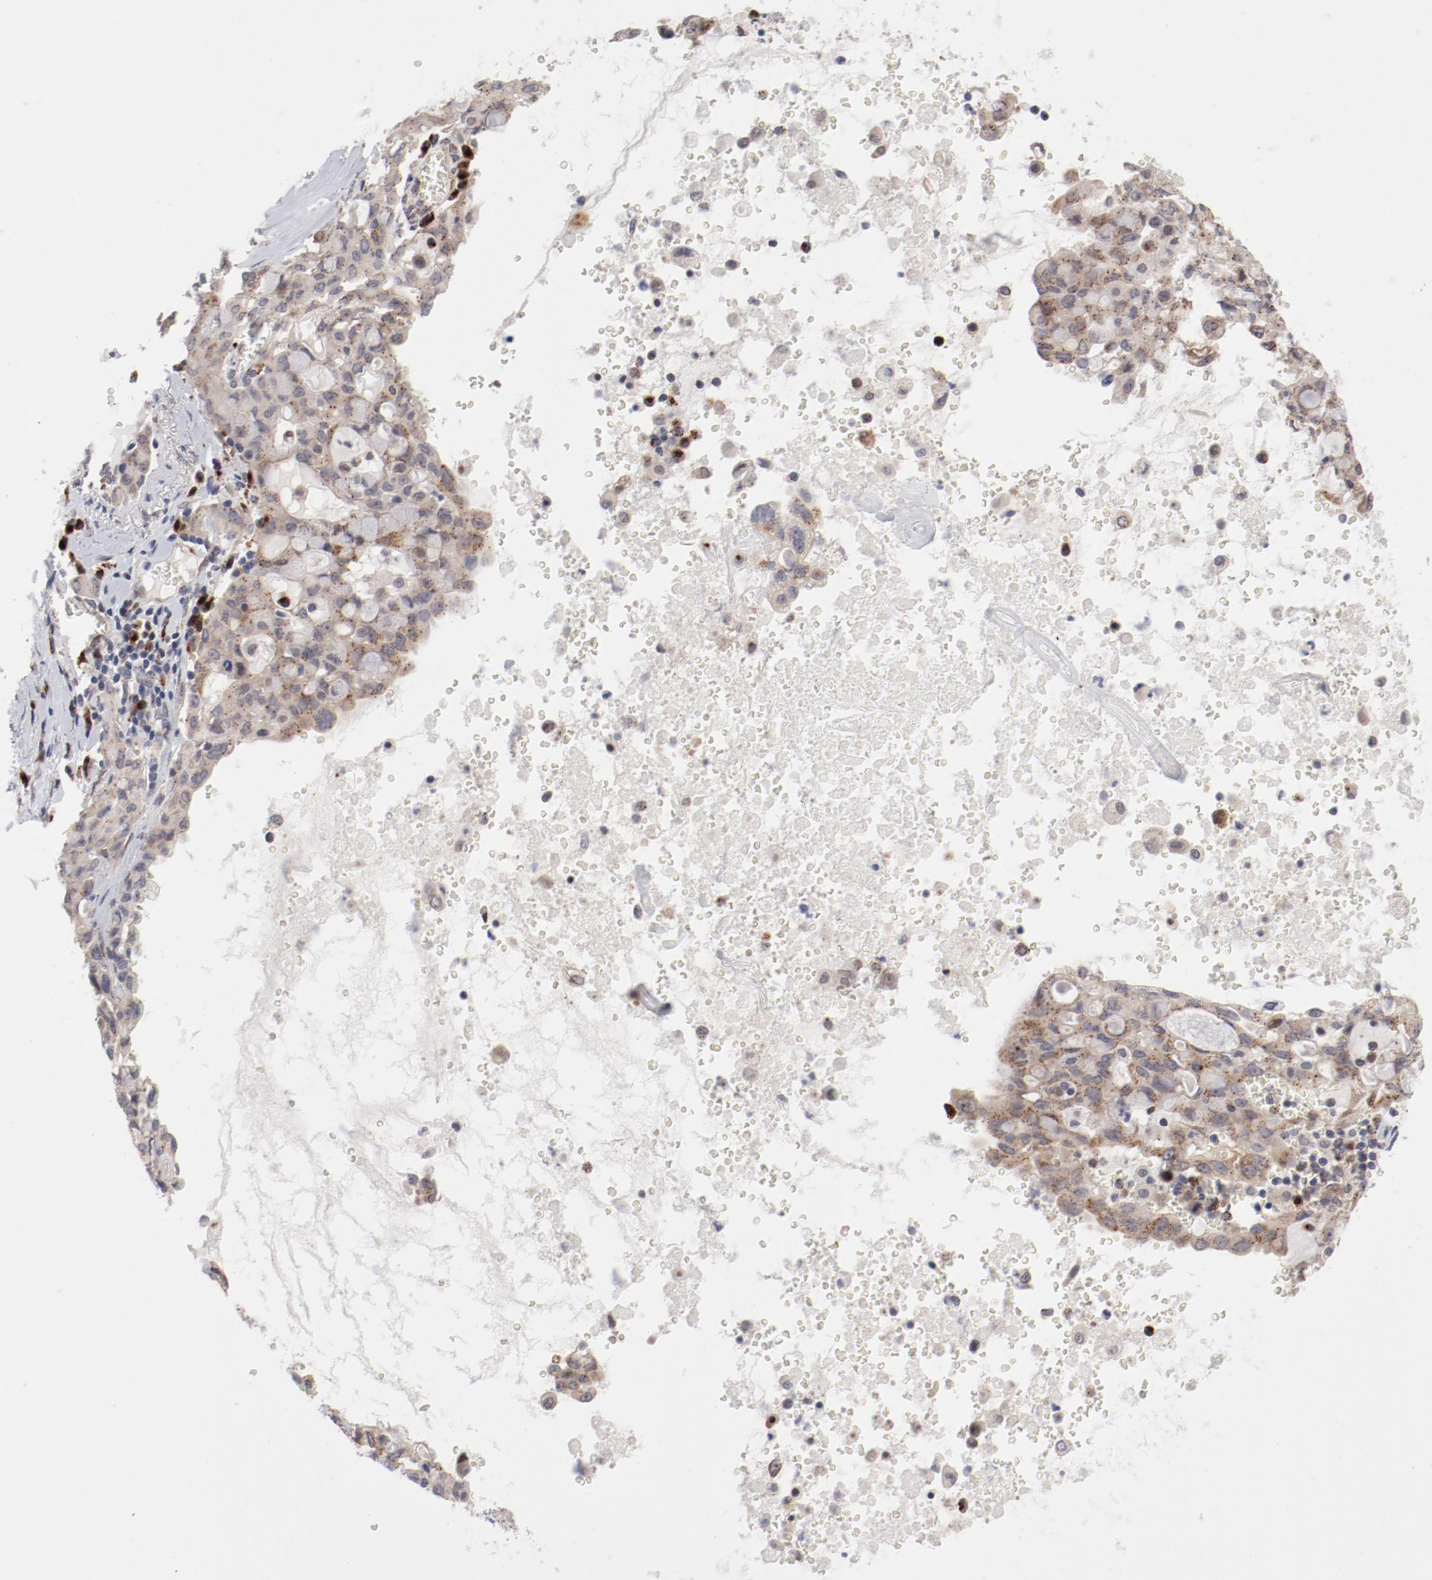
{"staining": {"intensity": "weak", "quantity": "25%-75%", "location": "cytoplasmic/membranous"}, "tissue": "lung cancer", "cell_type": "Tumor cells", "image_type": "cancer", "snomed": [{"axis": "morphology", "description": "Adenocarcinoma, NOS"}, {"axis": "topography", "description": "Lung"}], "caption": "Immunohistochemistry (IHC) image of neoplastic tissue: lung cancer stained using IHC displays low levels of weak protein expression localized specifically in the cytoplasmic/membranous of tumor cells, appearing as a cytoplasmic/membranous brown color.", "gene": "RPL12", "patient": {"sex": "female", "age": 44}}